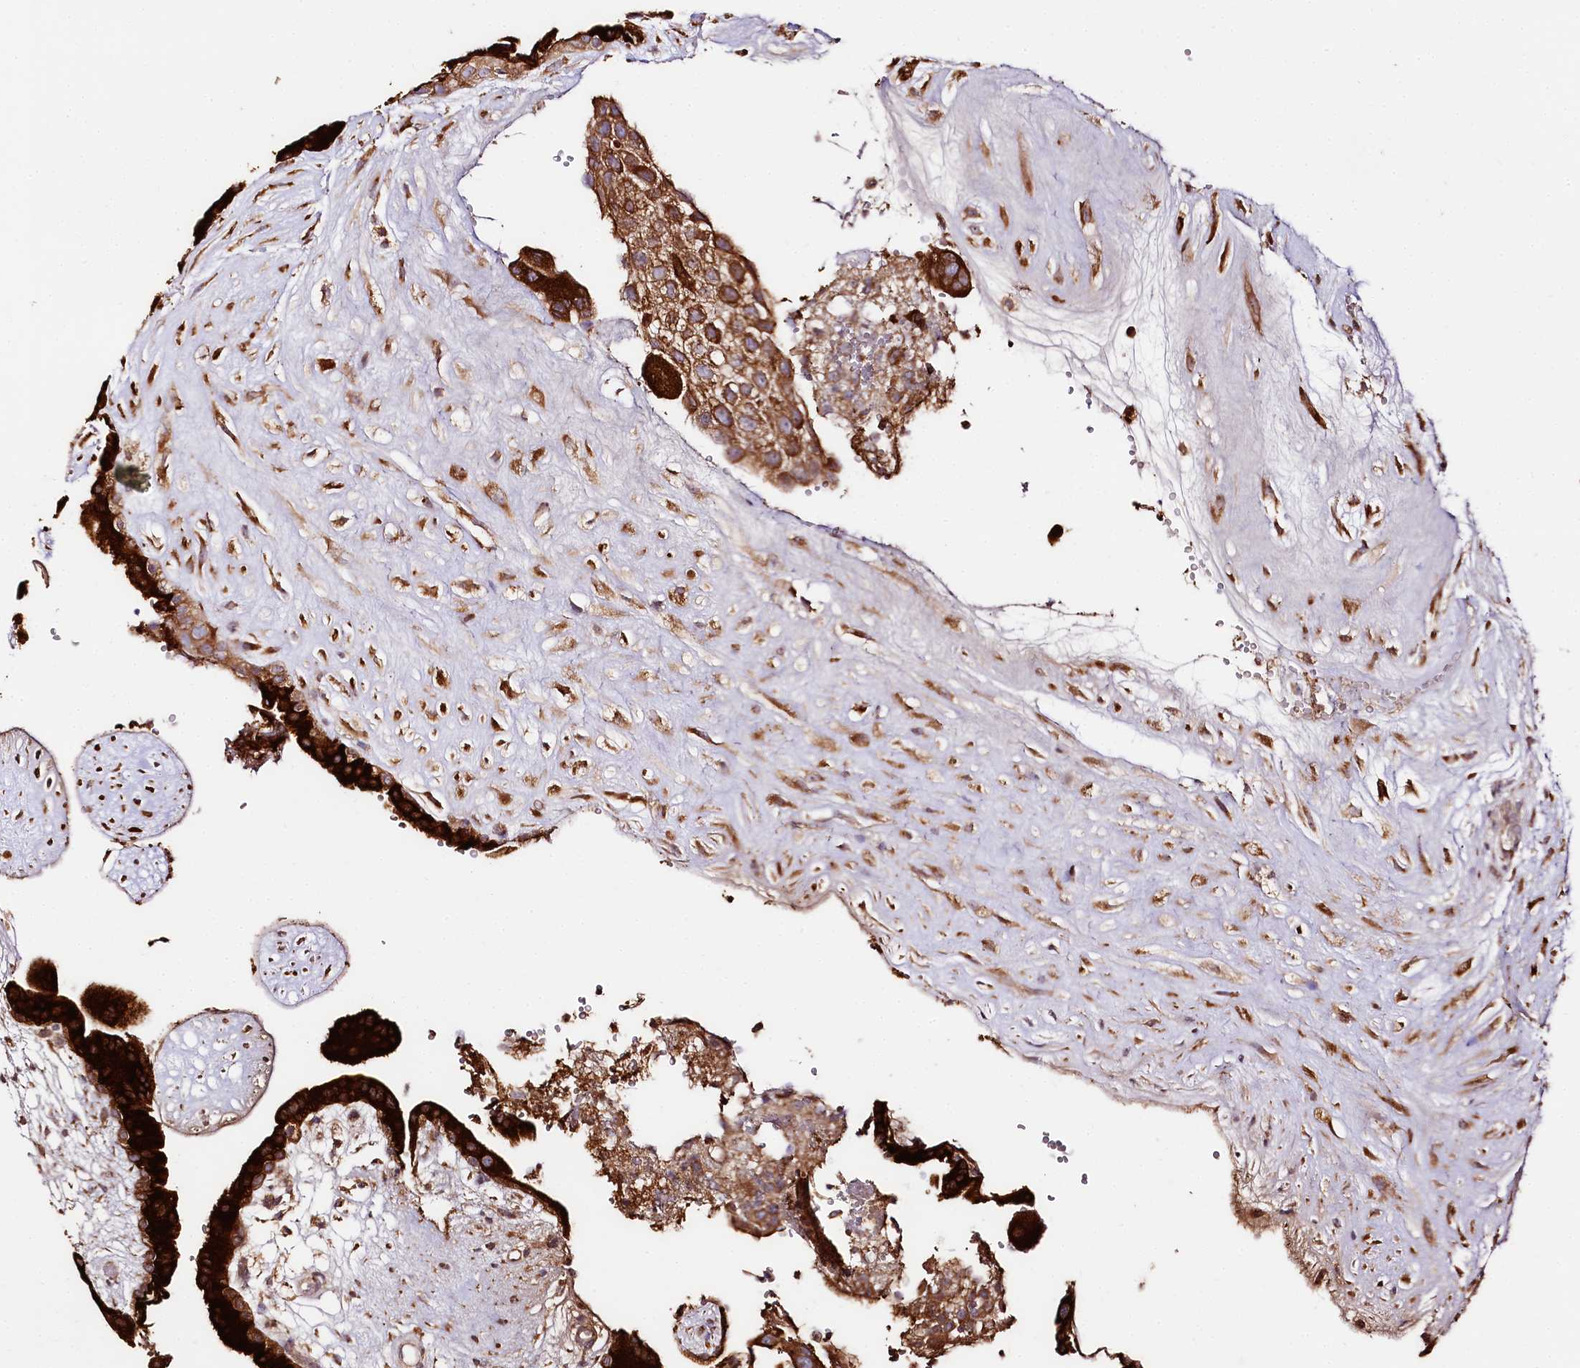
{"staining": {"intensity": "strong", "quantity": ">75%", "location": "cytoplasmic/membranous"}, "tissue": "placenta", "cell_type": "Decidual cells", "image_type": "normal", "snomed": [{"axis": "morphology", "description": "Normal tissue, NOS"}, {"axis": "topography", "description": "Placenta"}], "caption": "This is an image of IHC staining of unremarkable placenta, which shows strong positivity in the cytoplasmic/membranous of decidual cells.", "gene": "CNPY2", "patient": {"sex": "female", "age": 18}}